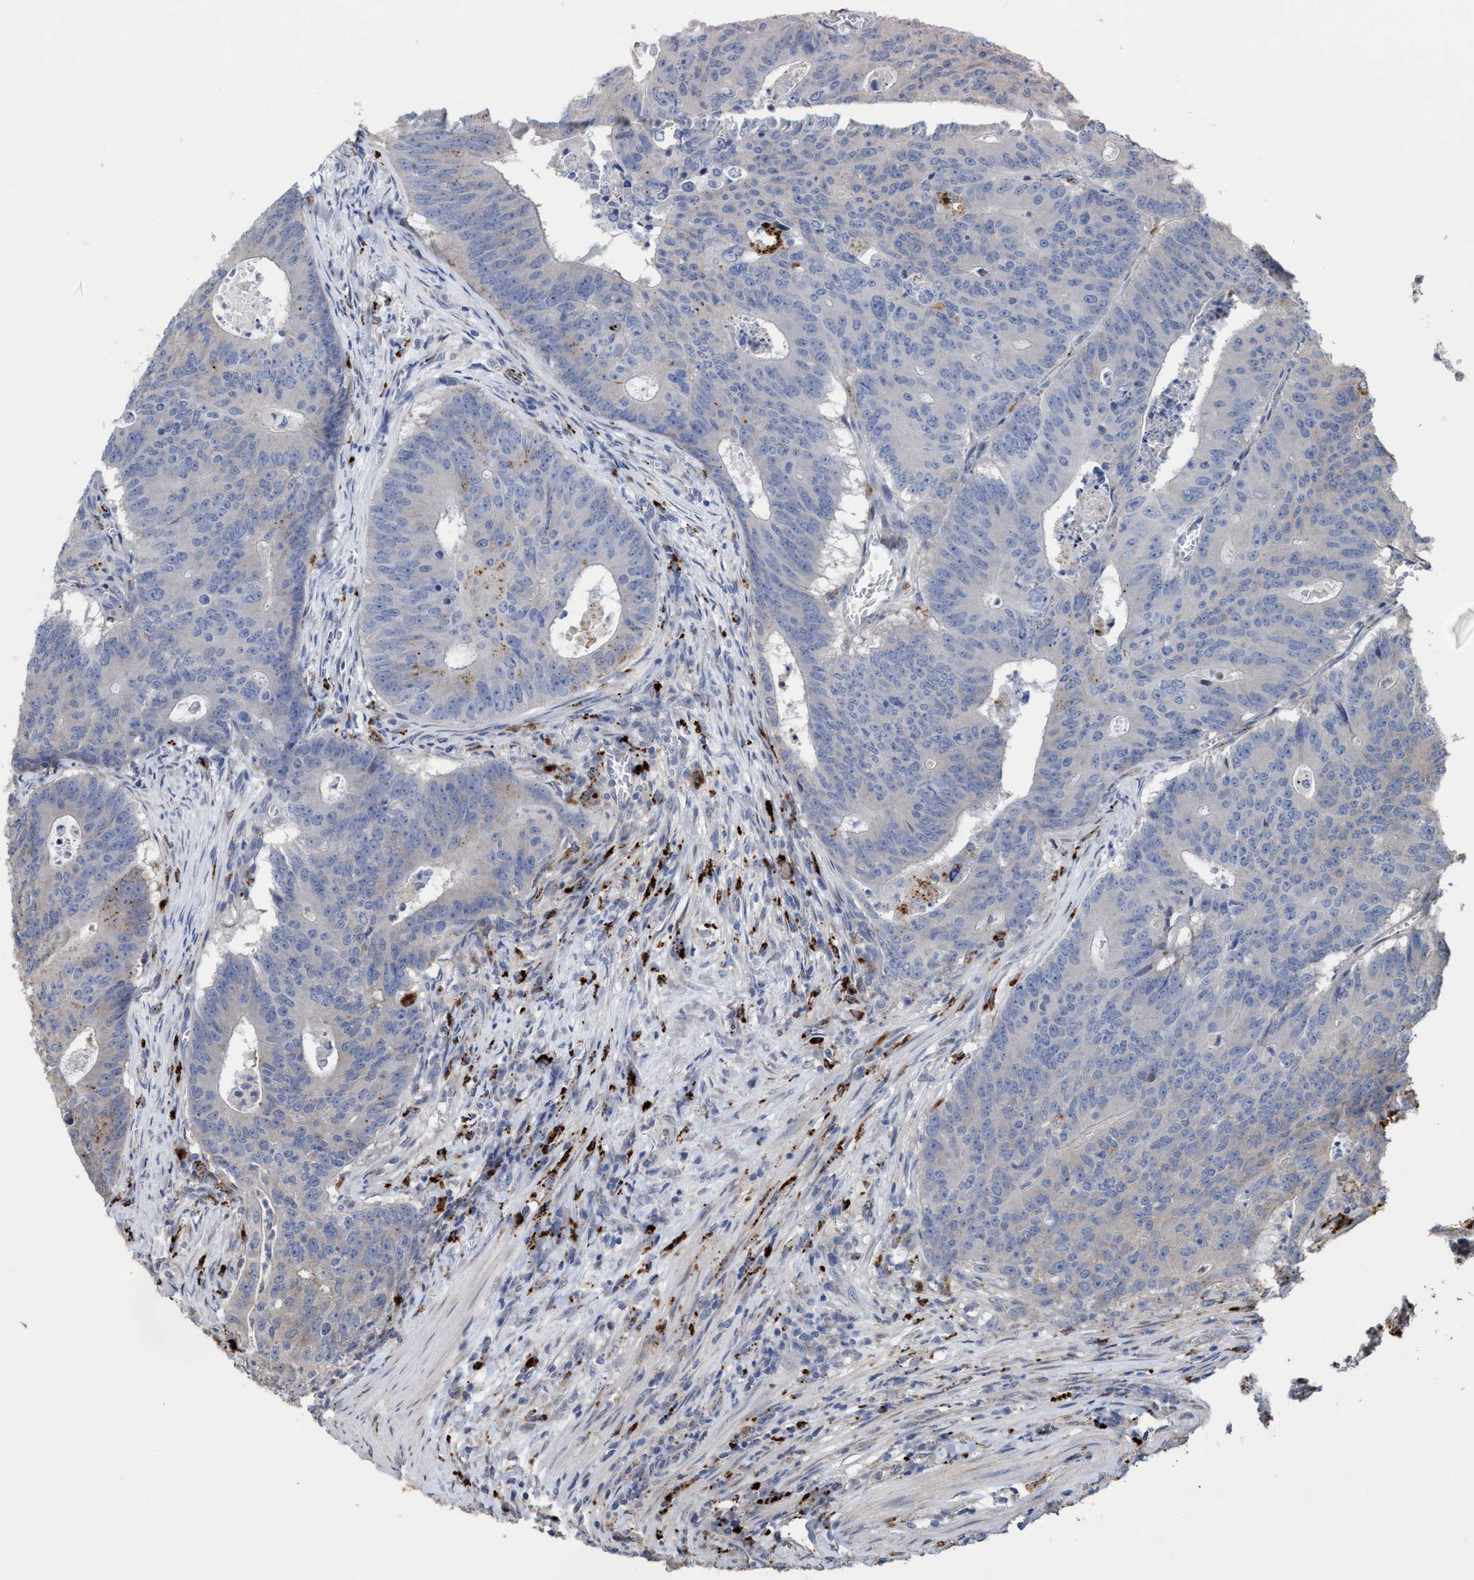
{"staining": {"intensity": "negative", "quantity": "none", "location": "none"}, "tissue": "colorectal cancer", "cell_type": "Tumor cells", "image_type": "cancer", "snomed": [{"axis": "morphology", "description": "Adenocarcinoma, NOS"}, {"axis": "topography", "description": "Colon"}], "caption": "Protein analysis of colorectal adenocarcinoma exhibits no significant expression in tumor cells. The staining was performed using DAB (3,3'-diaminobenzidine) to visualize the protein expression in brown, while the nuclei were stained in blue with hematoxylin (Magnification: 20x).", "gene": "BBS9", "patient": {"sex": "male", "age": 87}}